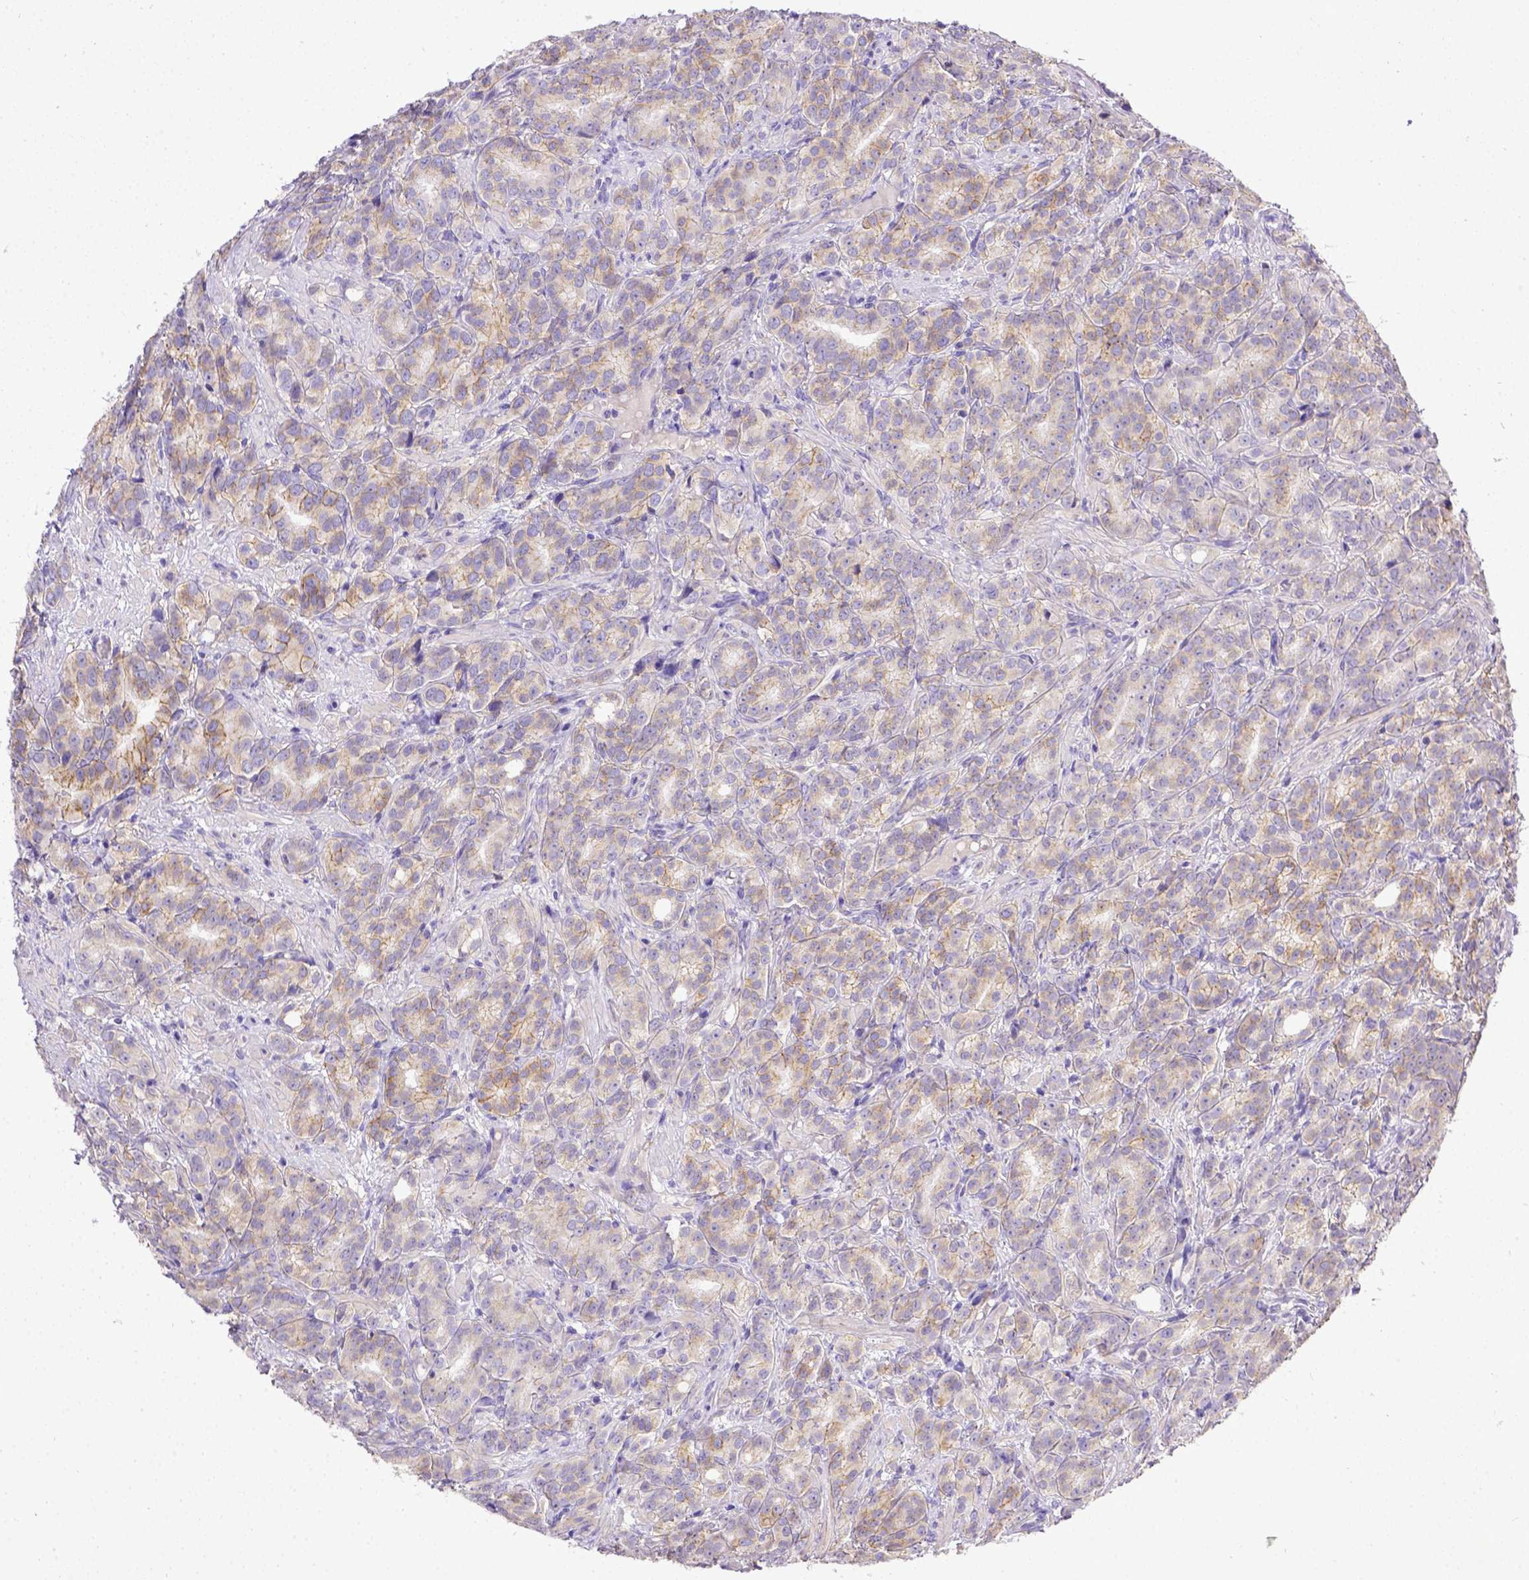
{"staining": {"intensity": "weak", "quantity": "25%-75%", "location": "cytoplasmic/membranous"}, "tissue": "prostate cancer", "cell_type": "Tumor cells", "image_type": "cancer", "snomed": [{"axis": "morphology", "description": "Adenocarcinoma, High grade"}, {"axis": "topography", "description": "Prostate"}], "caption": "A micrograph showing weak cytoplasmic/membranous positivity in approximately 25%-75% of tumor cells in adenocarcinoma (high-grade) (prostate), as visualized by brown immunohistochemical staining.", "gene": "BTN1A1", "patient": {"sex": "male", "age": 90}}